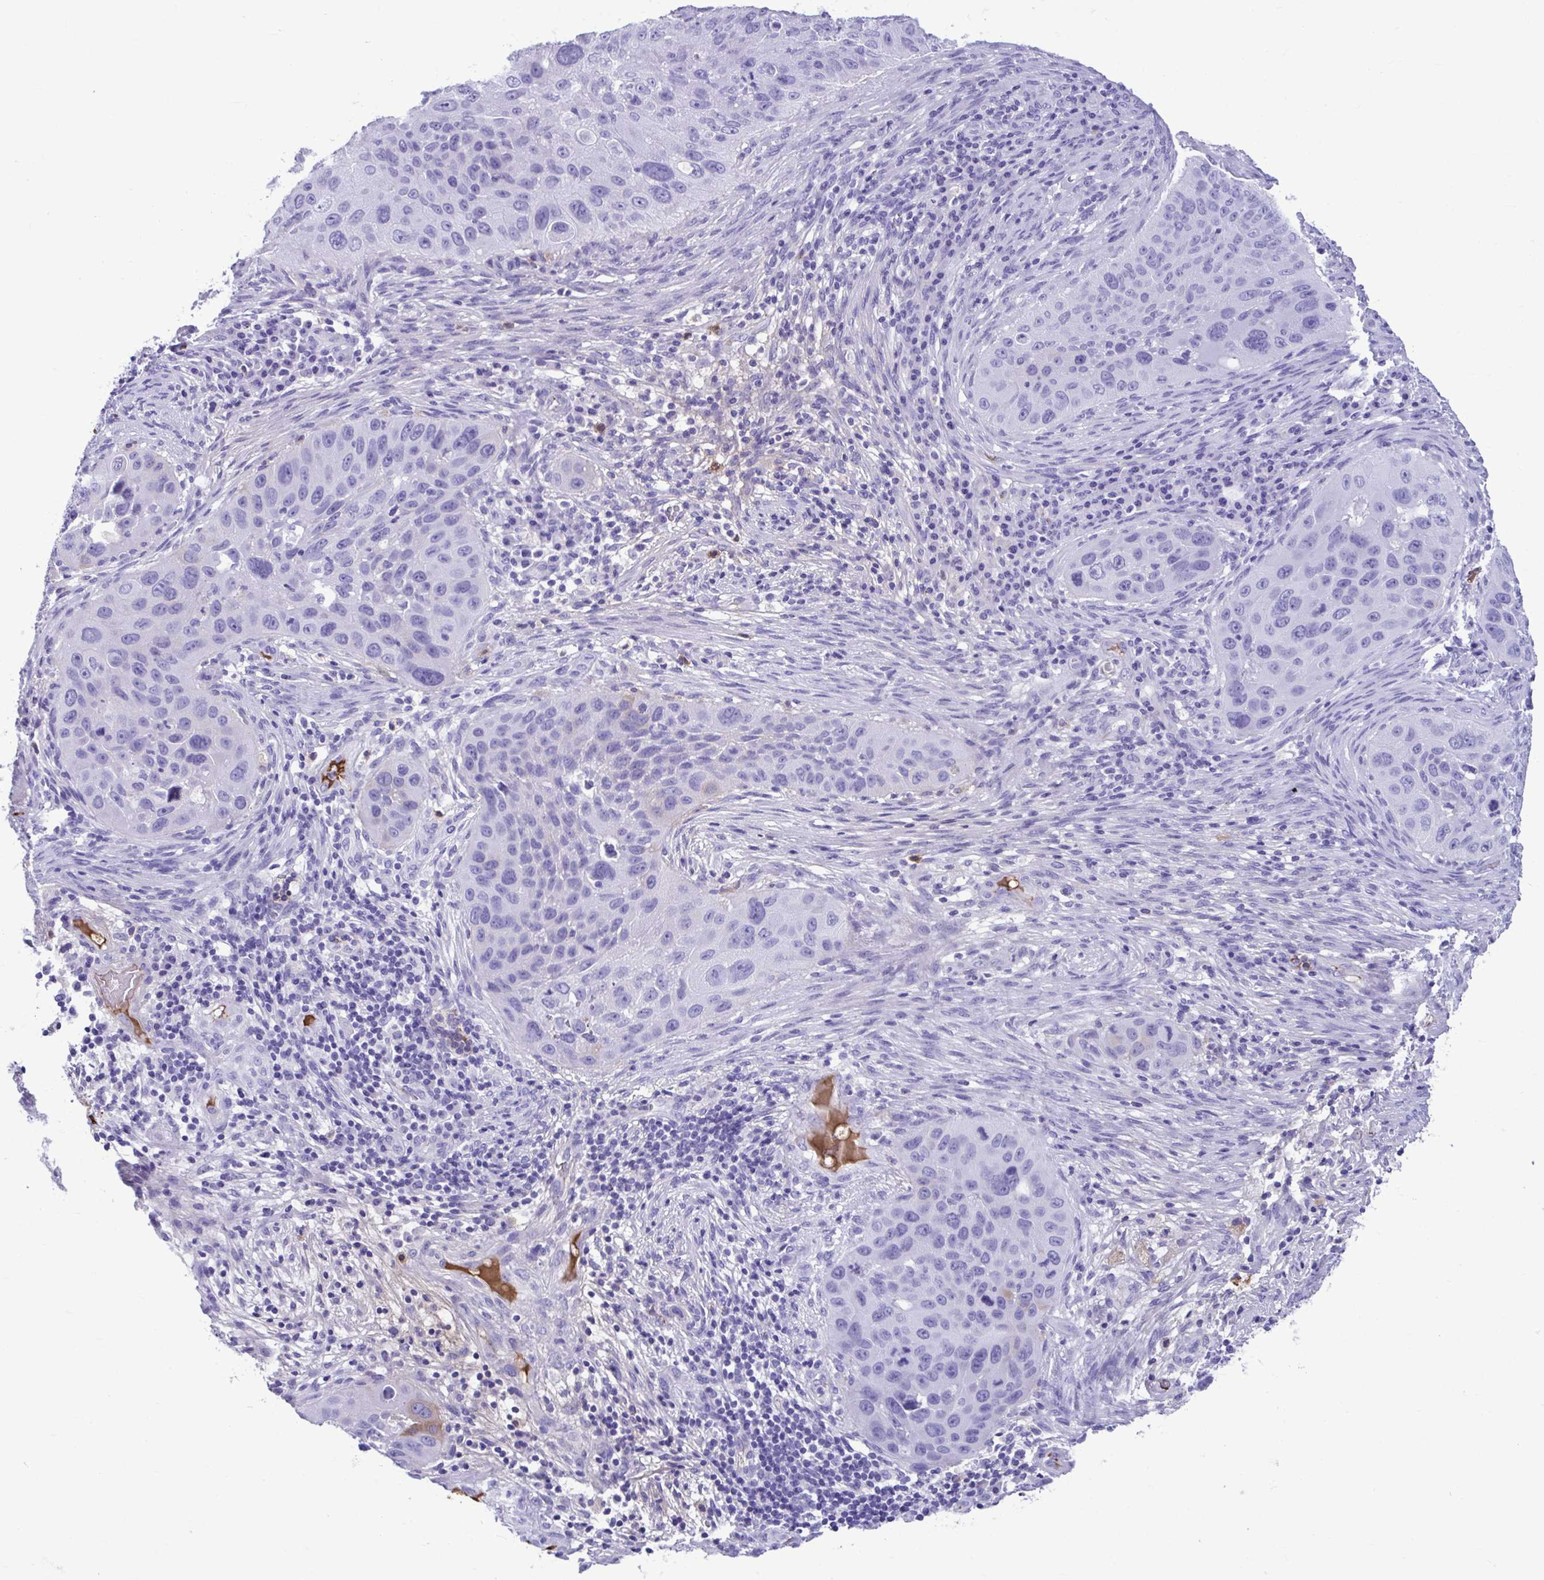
{"staining": {"intensity": "negative", "quantity": "none", "location": "none"}, "tissue": "lung cancer", "cell_type": "Tumor cells", "image_type": "cancer", "snomed": [{"axis": "morphology", "description": "Squamous cell carcinoma, NOS"}, {"axis": "topography", "description": "Lung"}], "caption": "The image displays no staining of tumor cells in lung squamous cell carcinoma. (IHC, brightfield microscopy, high magnification).", "gene": "SMIM9", "patient": {"sex": "male", "age": 63}}